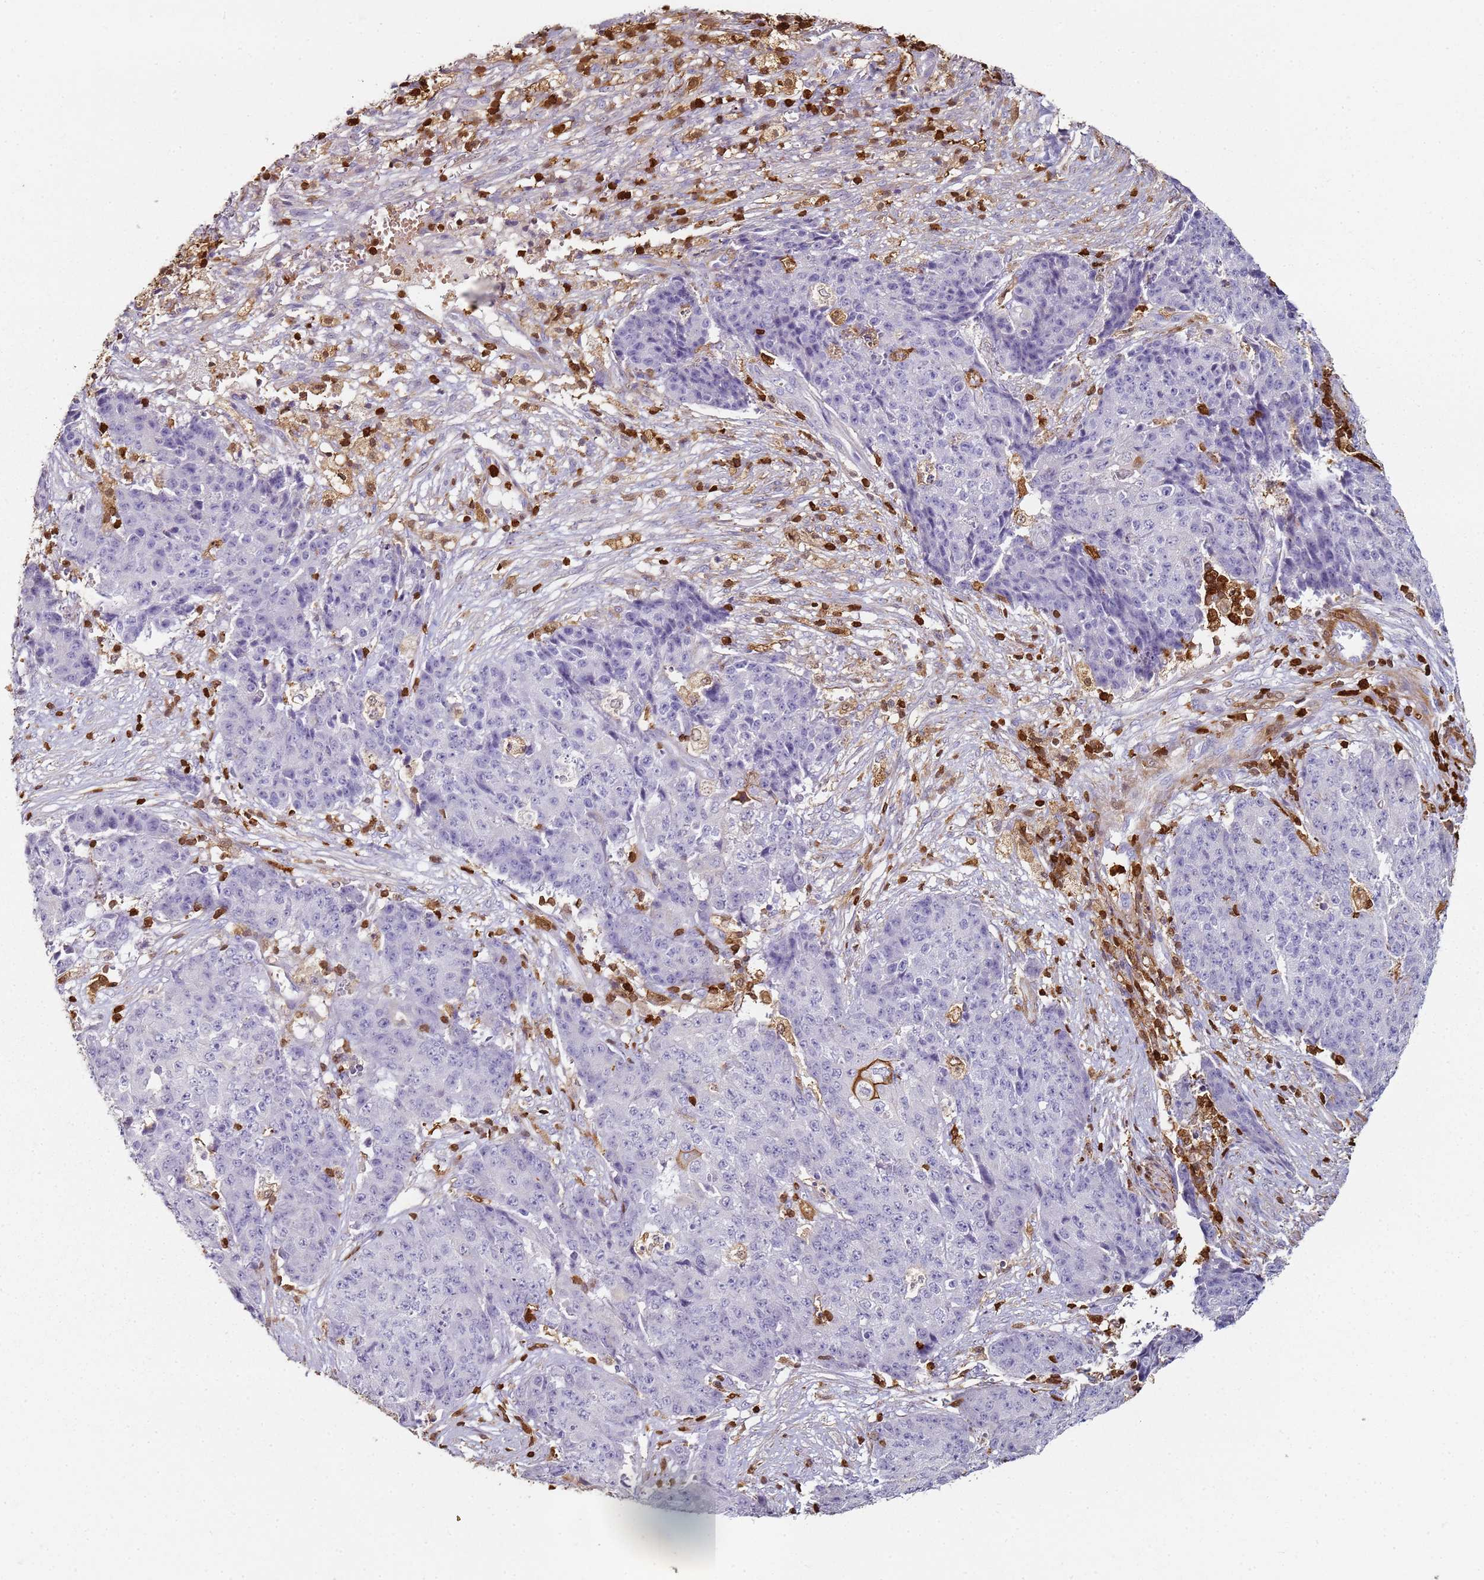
{"staining": {"intensity": "negative", "quantity": "none", "location": "none"}, "tissue": "ovarian cancer", "cell_type": "Tumor cells", "image_type": "cancer", "snomed": [{"axis": "morphology", "description": "Carcinoma, endometroid"}, {"axis": "topography", "description": "Ovary"}], "caption": "This is a histopathology image of IHC staining of ovarian cancer, which shows no expression in tumor cells.", "gene": "S100A4", "patient": {"sex": "female", "age": 42}}